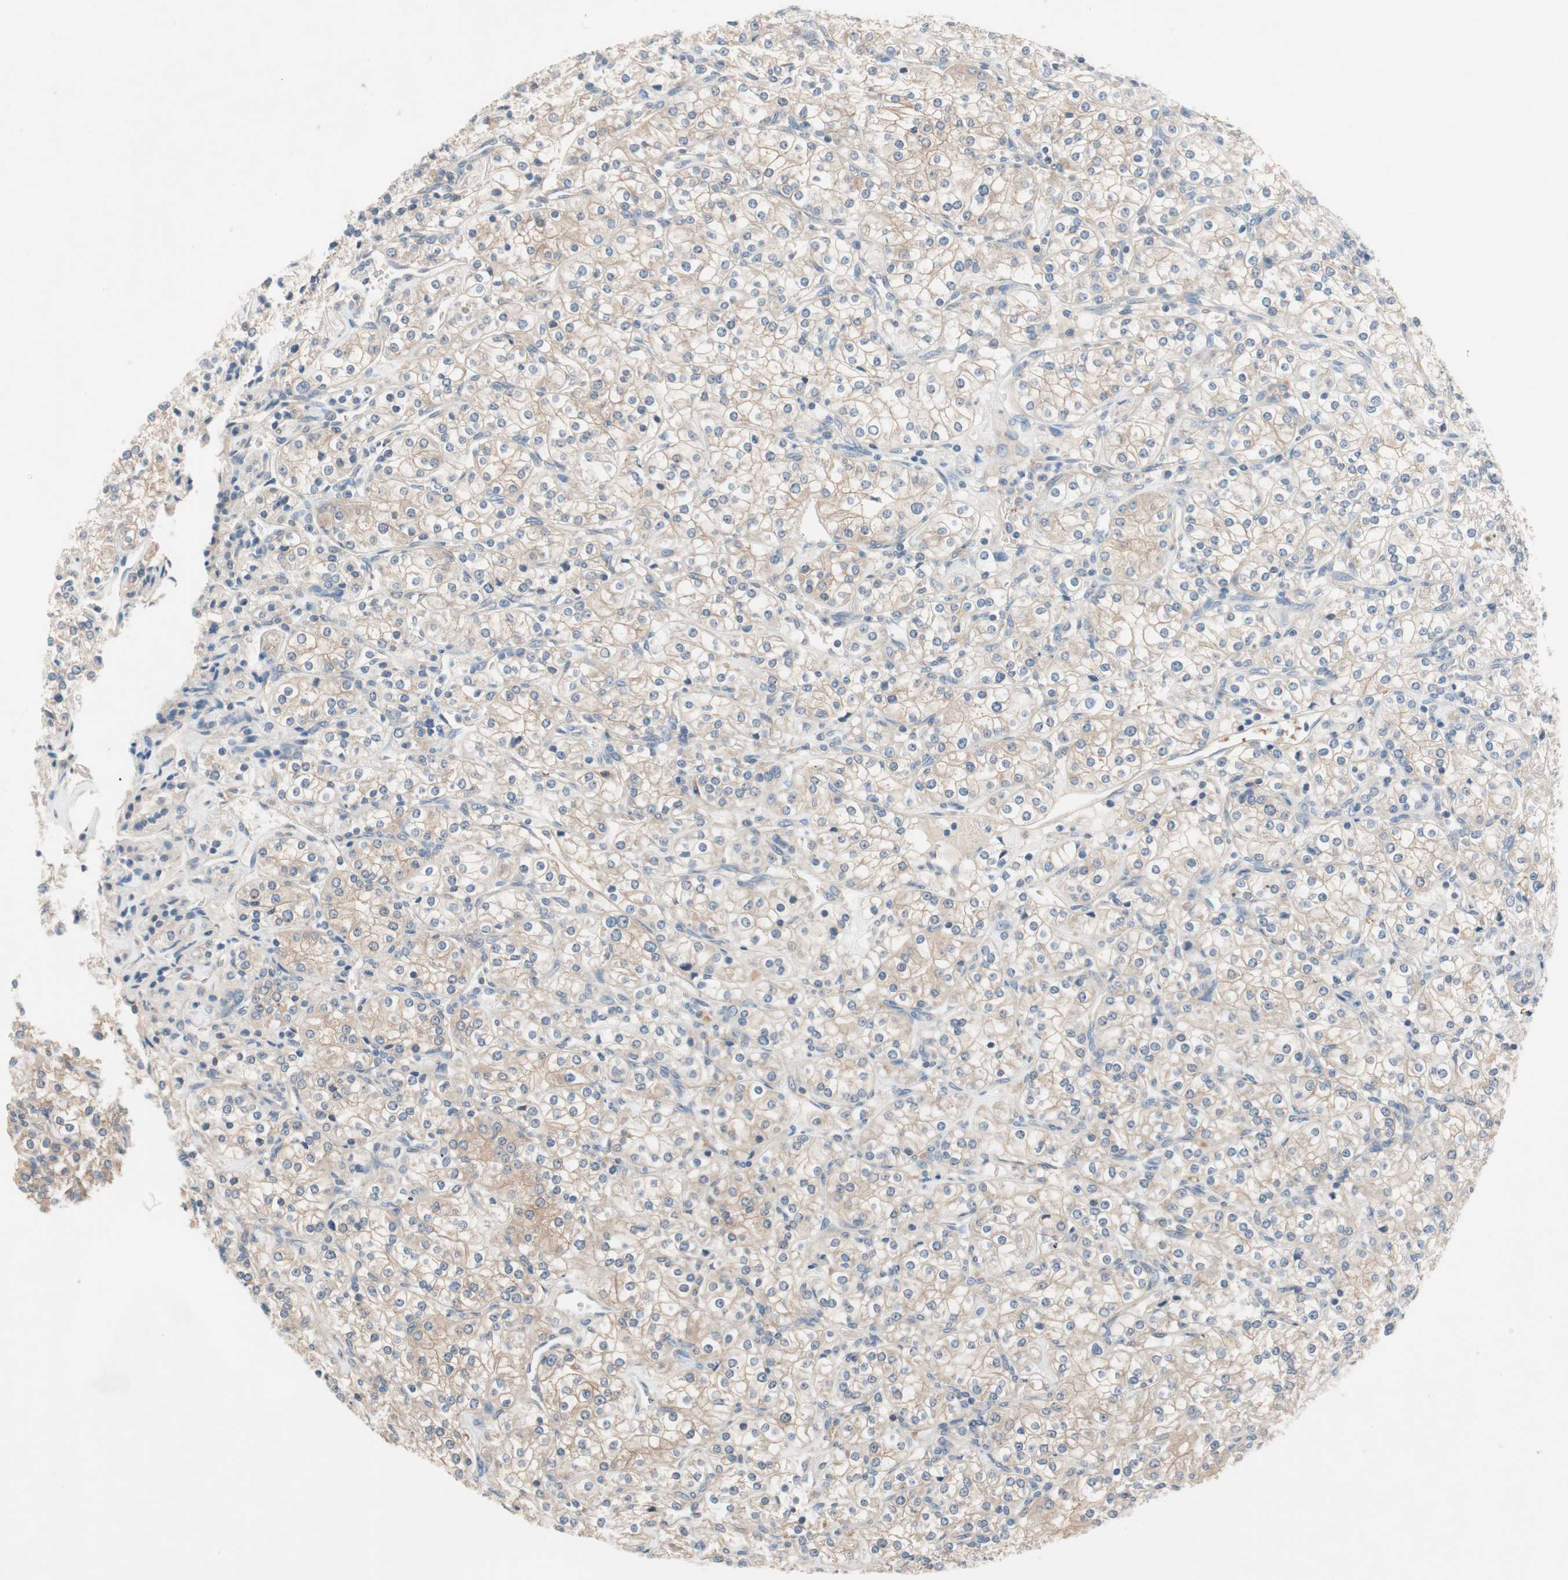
{"staining": {"intensity": "weak", "quantity": "<25%", "location": "cytoplasmic/membranous"}, "tissue": "renal cancer", "cell_type": "Tumor cells", "image_type": "cancer", "snomed": [{"axis": "morphology", "description": "Adenocarcinoma, NOS"}, {"axis": "topography", "description": "Kidney"}], "caption": "Immunohistochemistry (IHC) of human renal cancer (adenocarcinoma) exhibits no staining in tumor cells.", "gene": "GLUL", "patient": {"sex": "male", "age": 77}}